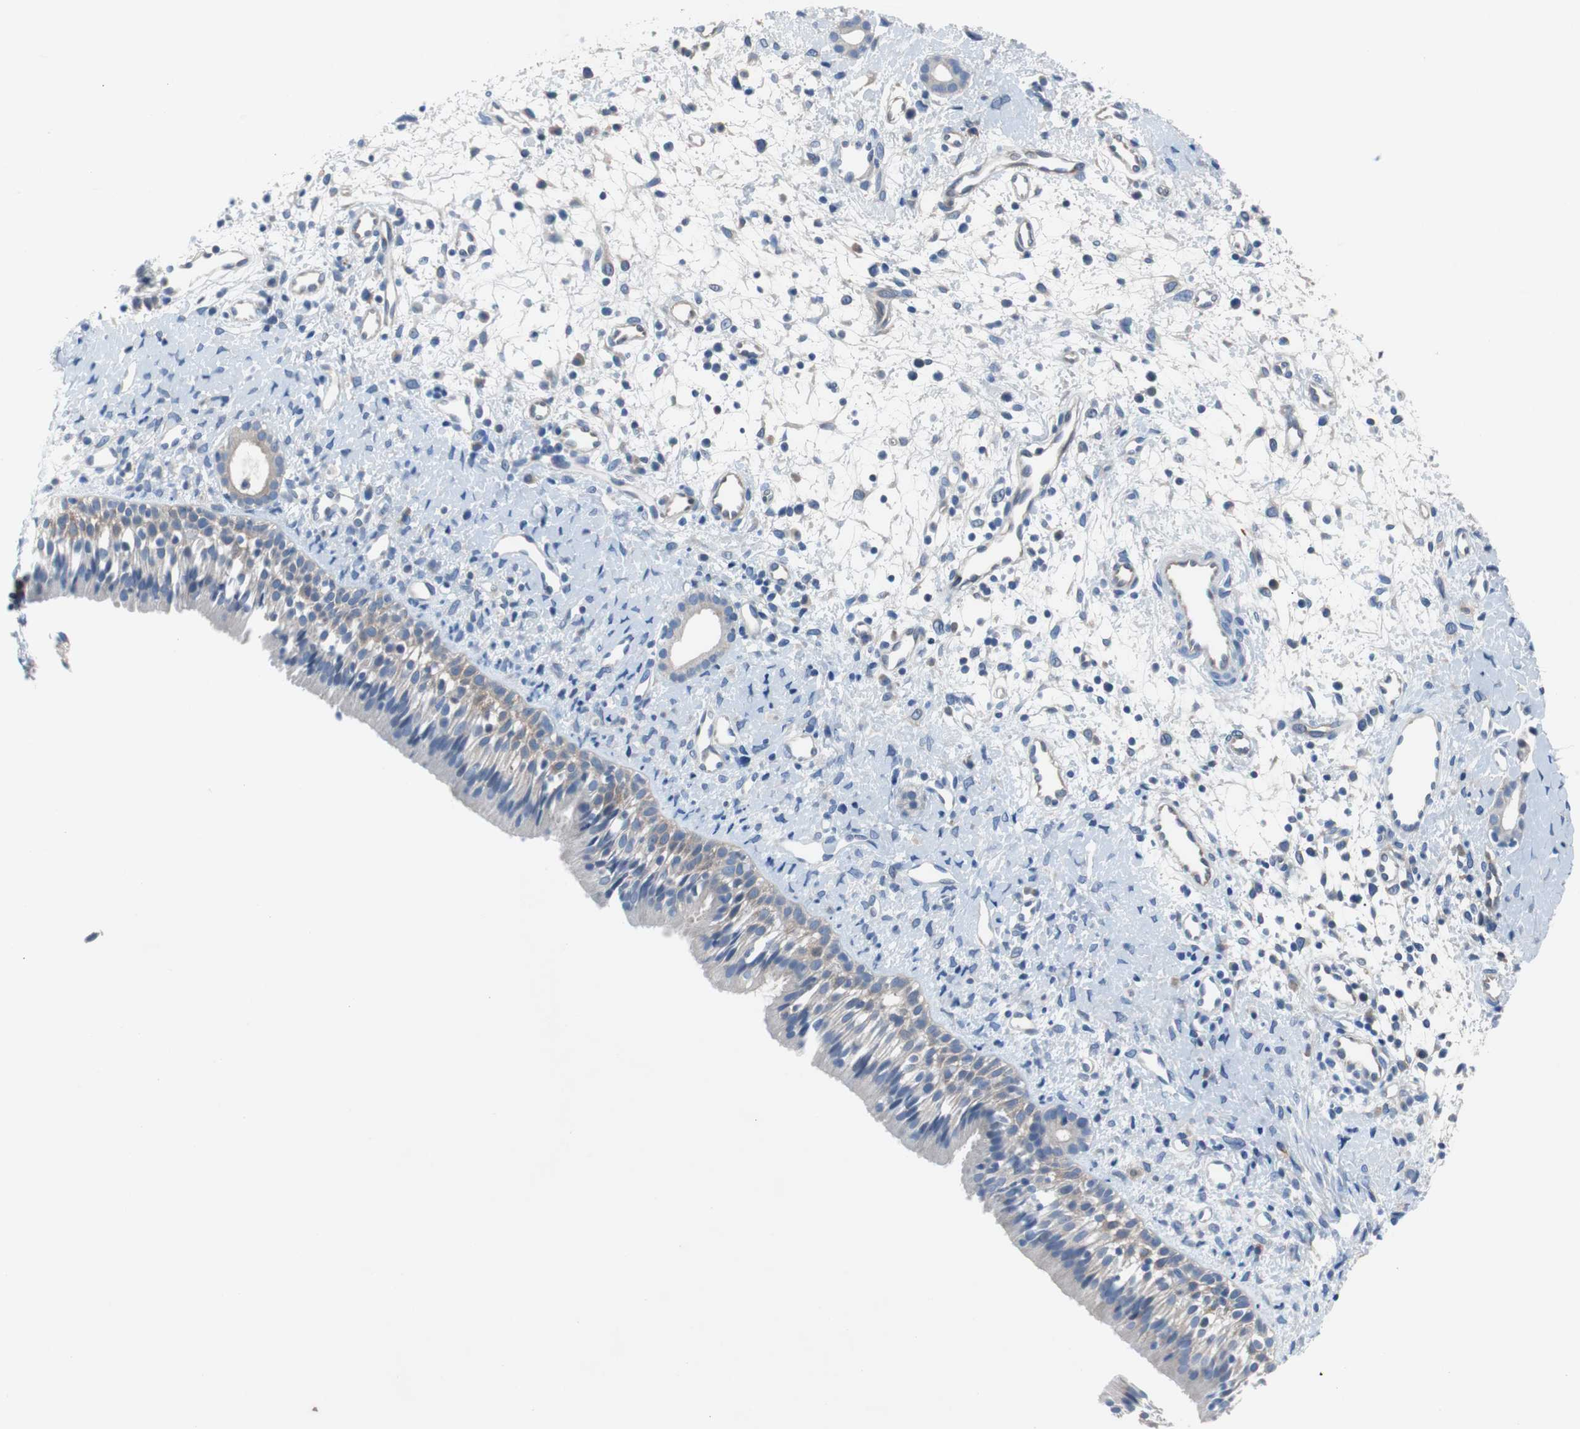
{"staining": {"intensity": "weak", "quantity": ">75%", "location": "cytoplasmic/membranous"}, "tissue": "nasopharynx", "cell_type": "Respiratory epithelial cells", "image_type": "normal", "snomed": [{"axis": "morphology", "description": "Normal tissue, NOS"}, {"axis": "topography", "description": "Nasopharynx"}], "caption": "IHC image of unremarkable nasopharynx stained for a protein (brown), which exhibits low levels of weak cytoplasmic/membranous positivity in approximately >75% of respiratory epithelial cells.", "gene": "EEF2K", "patient": {"sex": "male", "age": 22}}